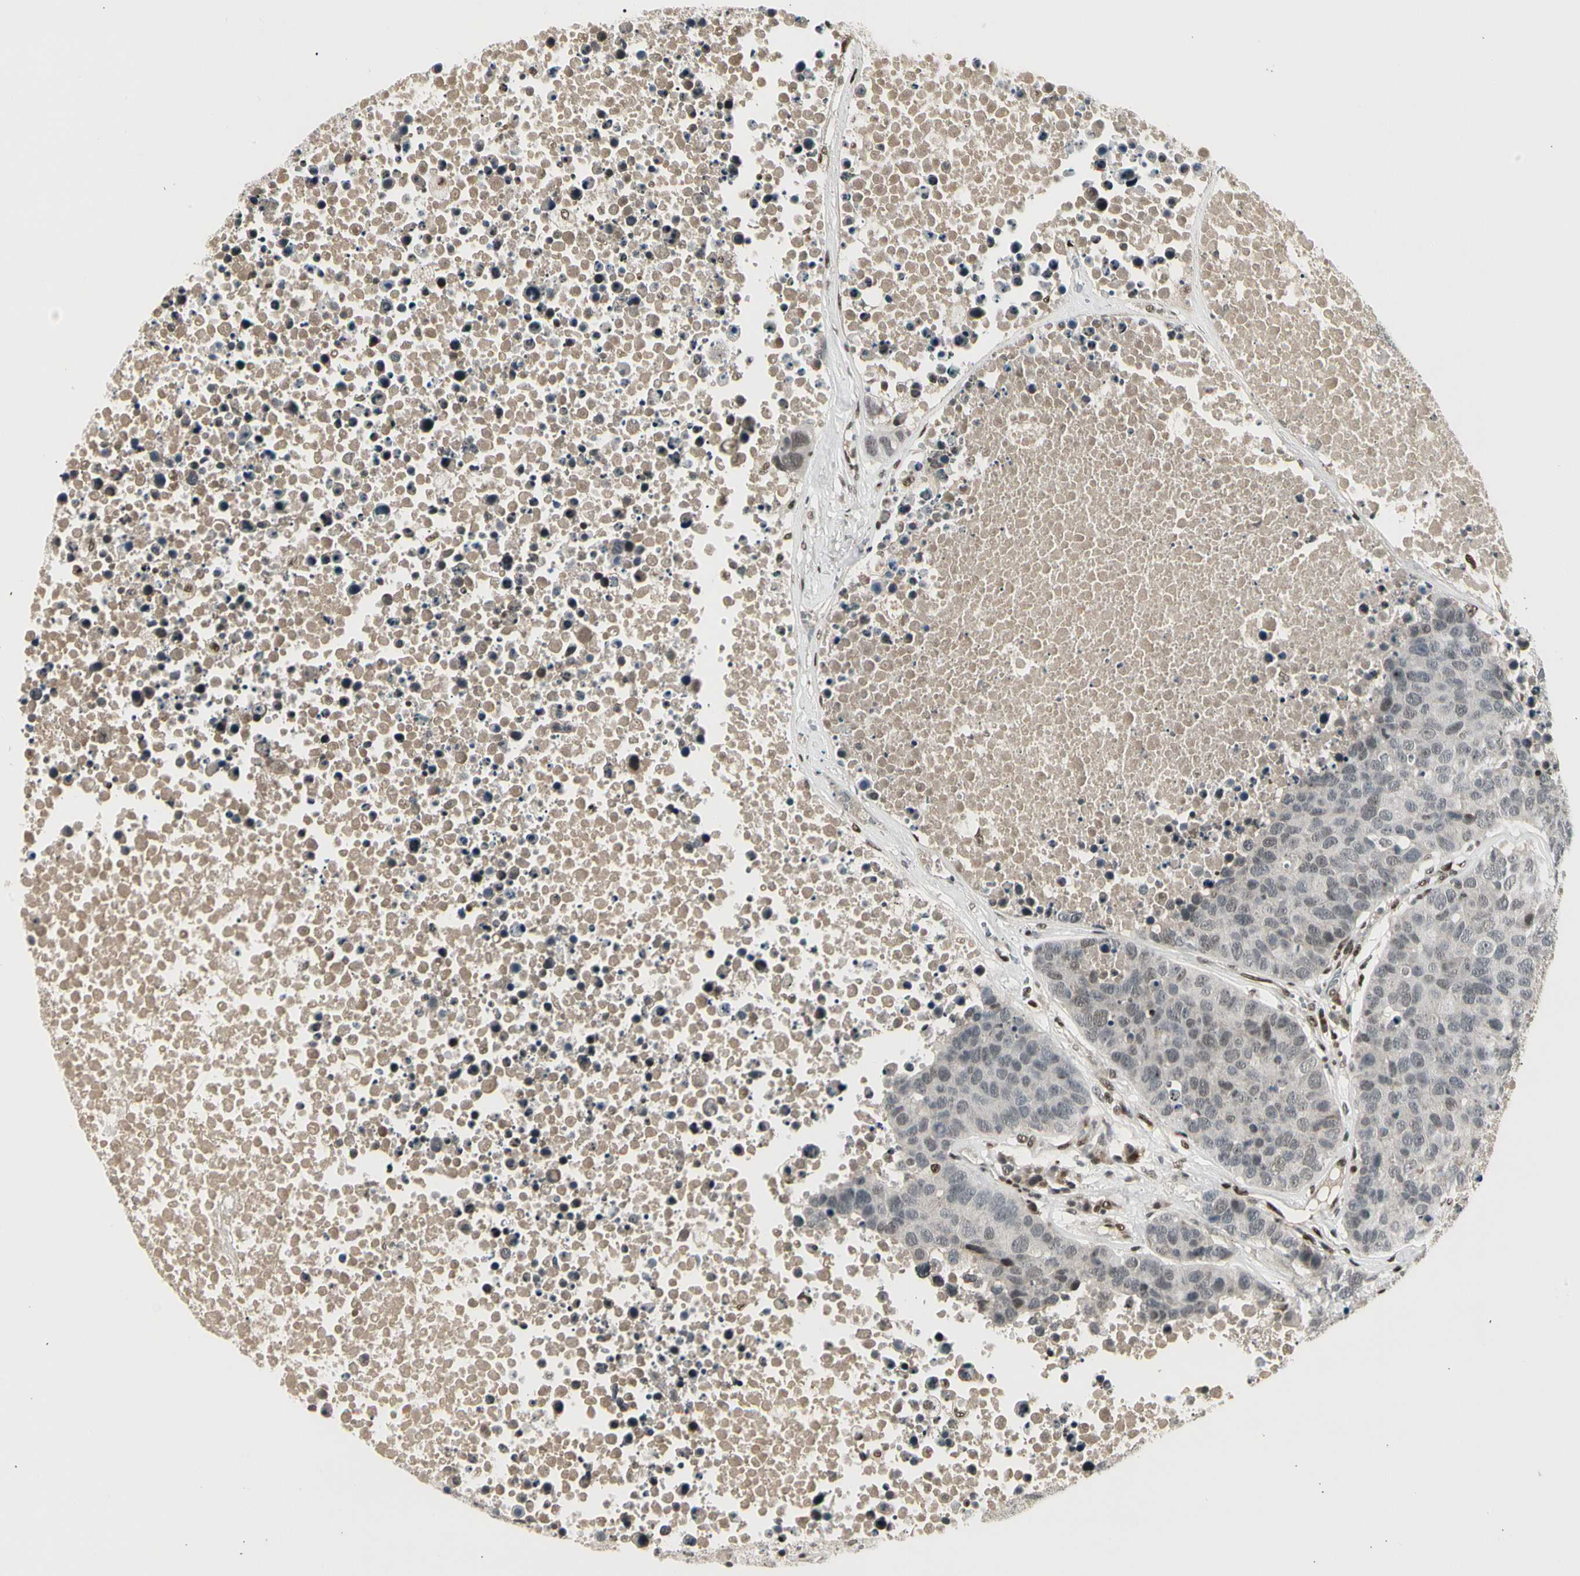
{"staining": {"intensity": "negative", "quantity": "none", "location": "none"}, "tissue": "carcinoid", "cell_type": "Tumor cells", "image_type": "cancer", "snomed": [{"axis": "morphology", "description": "Carcinoid, malignant, NOS"}, {"axis": "topography", "description": "Lung"}], "caption": "The photomicrograph exhibits no staining of tumor cells in carcinoid.", "gene": "FOXJ2", "patient": {"sex": "male", "age": 60}}